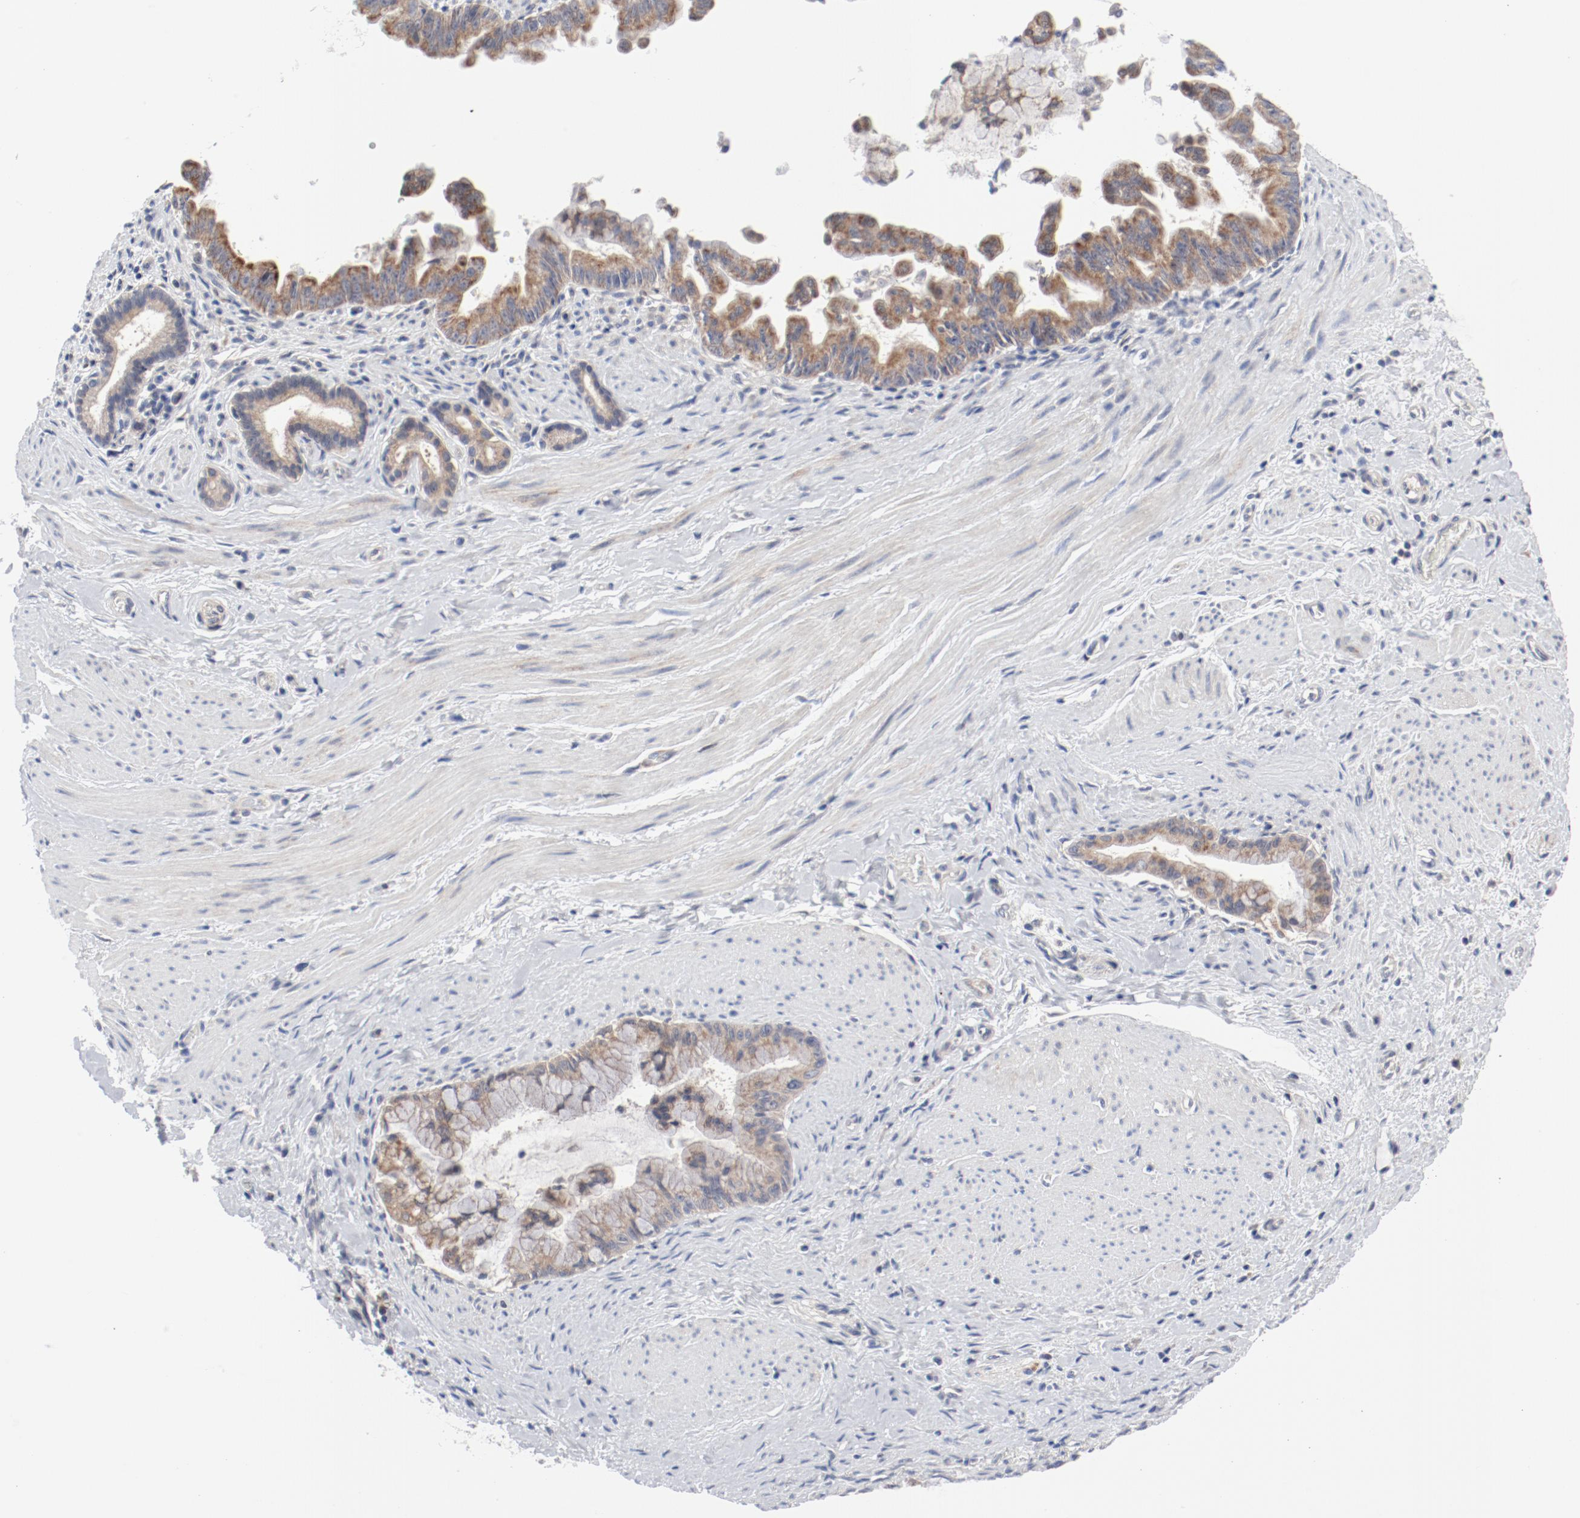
{"staining": {"intensity": "moderate", "quantity": ">75%", "location": "cytoplasmic/membranous"}, "tissue": "pancreatic cancer", "cell_type": "Tumor cells", "image_type": "cancer", "snomed": [{"axis": "morphology", "description": "Adenocarcinoma, NOS"}, {"axis": "topography", "description": "Pancreas"}], "caption": "The histopathology image demonstrates immunohistochemical staining of pancreatic cancer. There is moderate cytoplasmic/membranous staining is present in approximately >75% of tumor cells.", "gene": "BAD", "patient": {"sex": "male", "age": 59}}